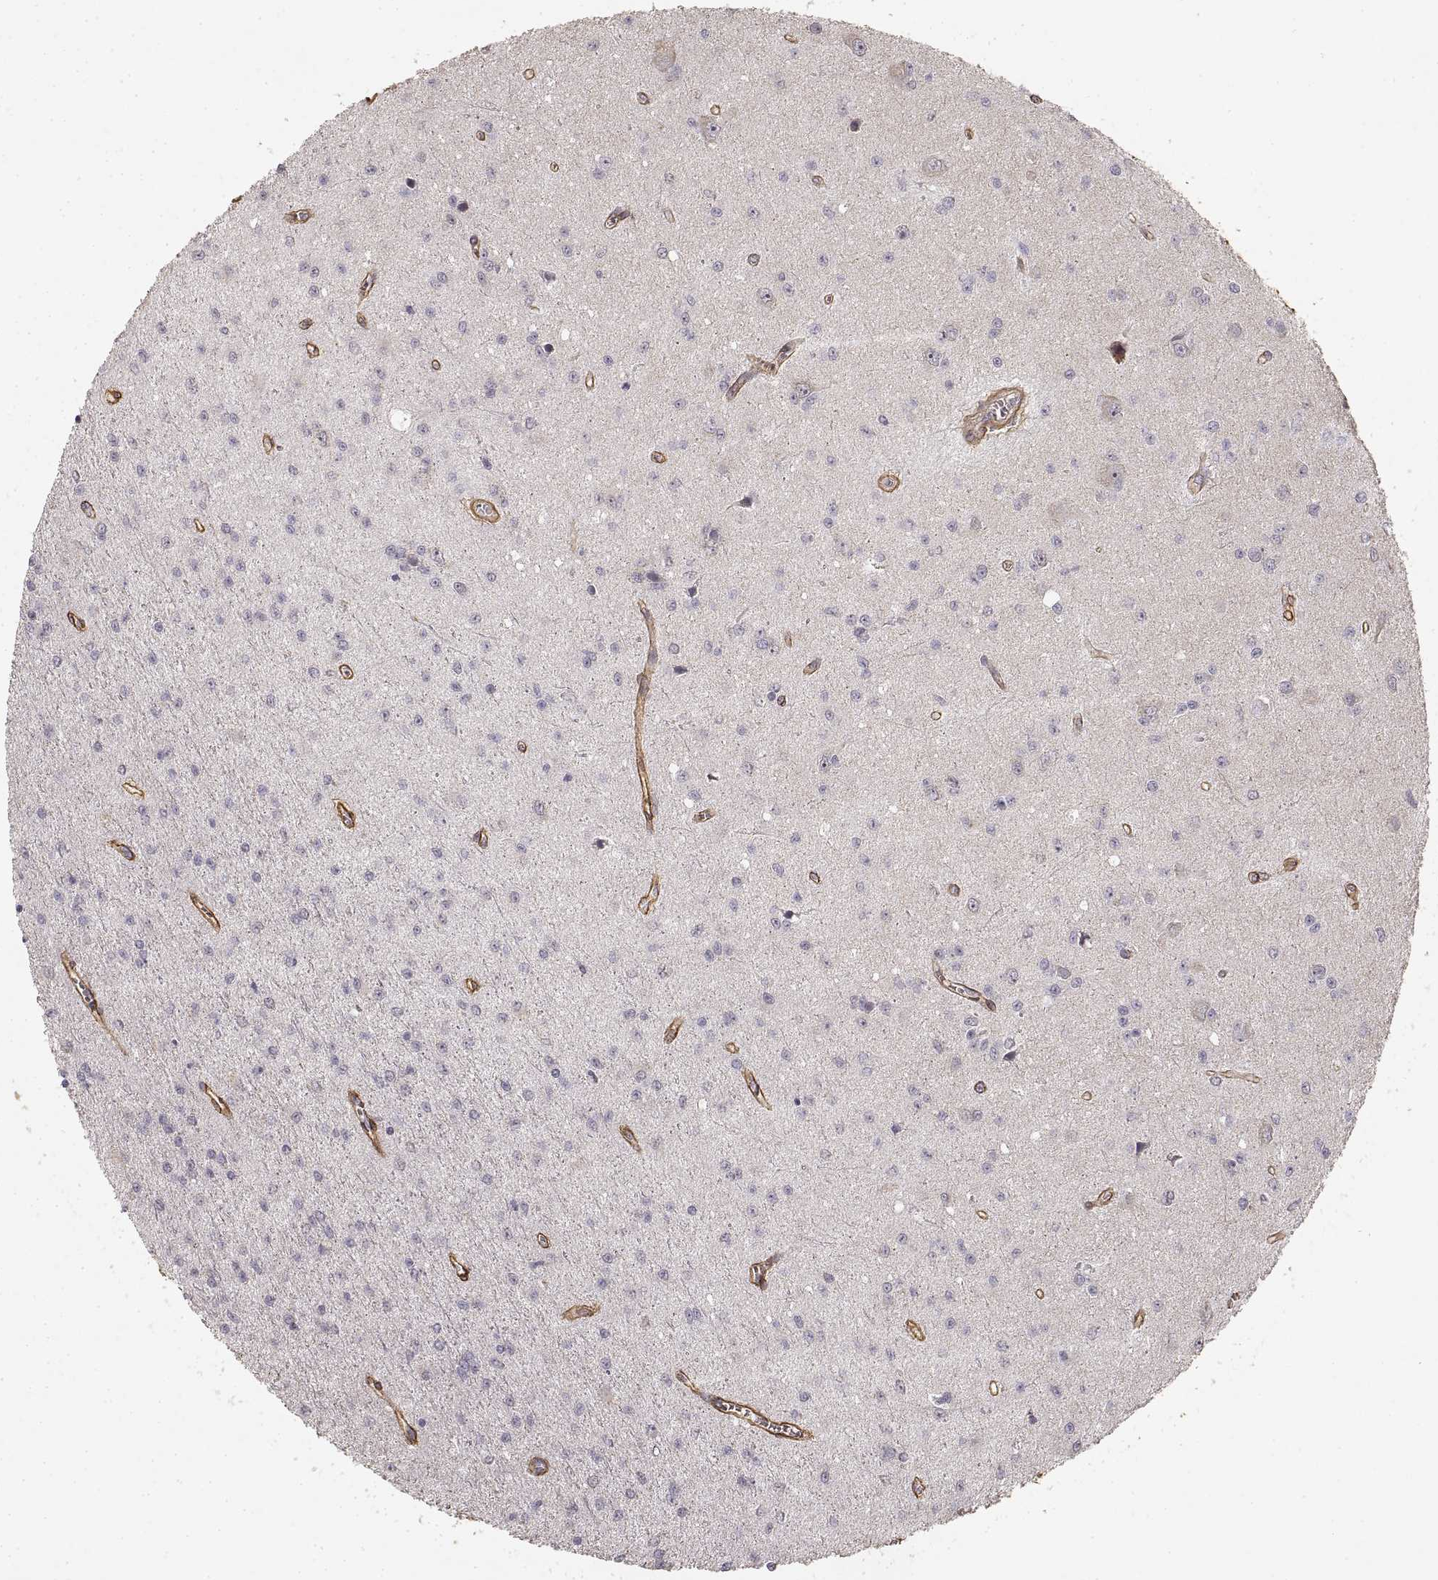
{"staining": {"intensity": "negative", "quantity": "none", "location": "none"}, "tissue": "glioma", "cell_type": "Tumor cells", "image_type": "cancer", "snomed": [{"axis": "morphology", "description": "Glioma, malignant, Low grade"}, {"axis": "topography", "description": "Brain"}], "caption": "Tumor cells are negative for brown protein staining in glioma. (Brightfield microscopy of DAB IHC at high magnification).", "gene": "LAMA4", "patient": {"sex": "female", "age": 45}}